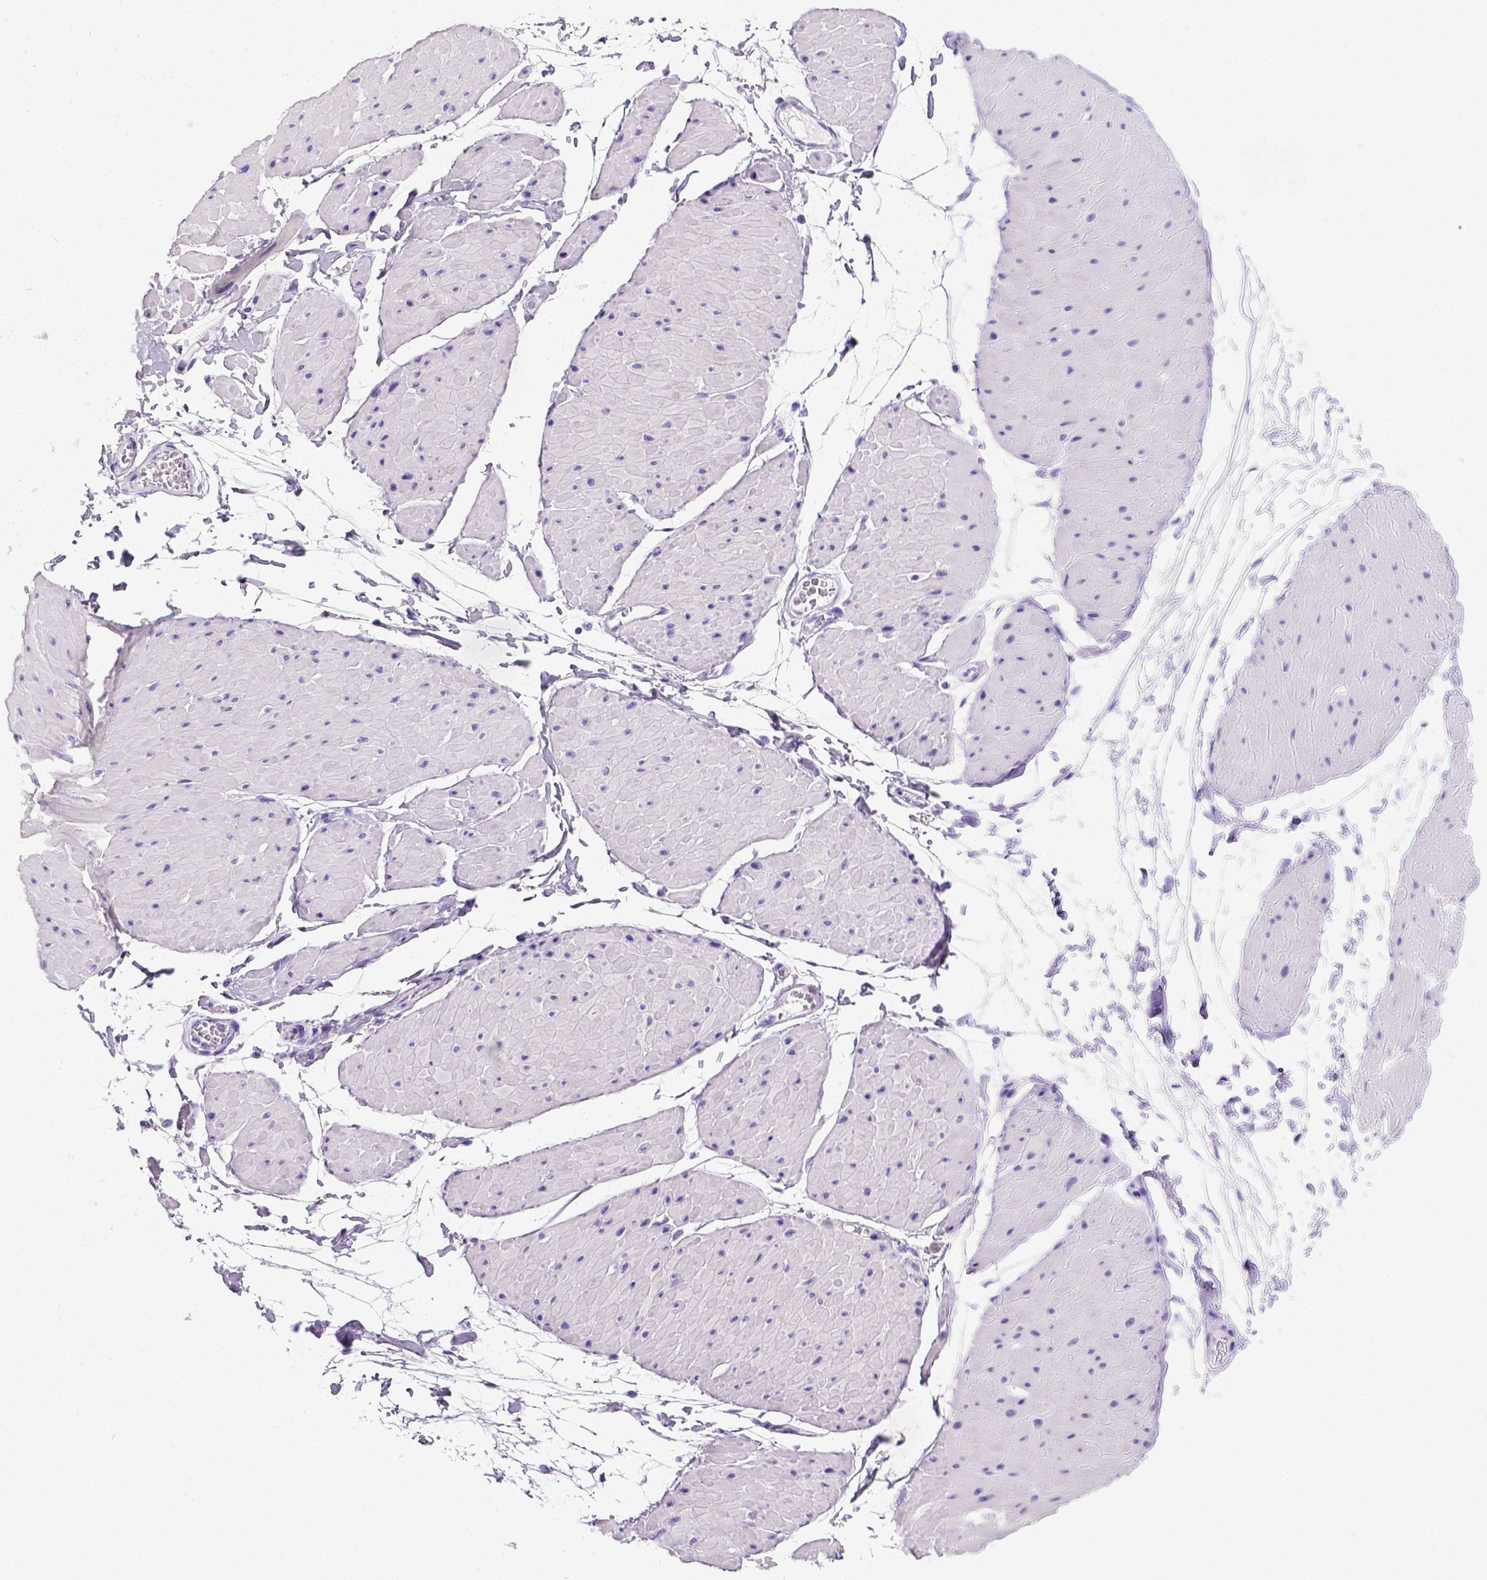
{"staining": {"intensity": "negative", "quantity": "none", "location": "none"}, "tissue": "adipose tissue", "cell_type": "Adipocytes", "image_type": "normal", "snomed": [{"axis": "morphology", "description": "Normal tissue, NOS"}, {"axis": "topography", "description": "Smooth muscle"}, {"axis": "topography", "description": "Peripheral nerve tissue"}], "caption": "Immunohistochemical staining of benign human adipose tissue reveals no significant positivity in adipocytes.", "gene": "SATB2", "patient": {"sex": "male", "age": 58}}